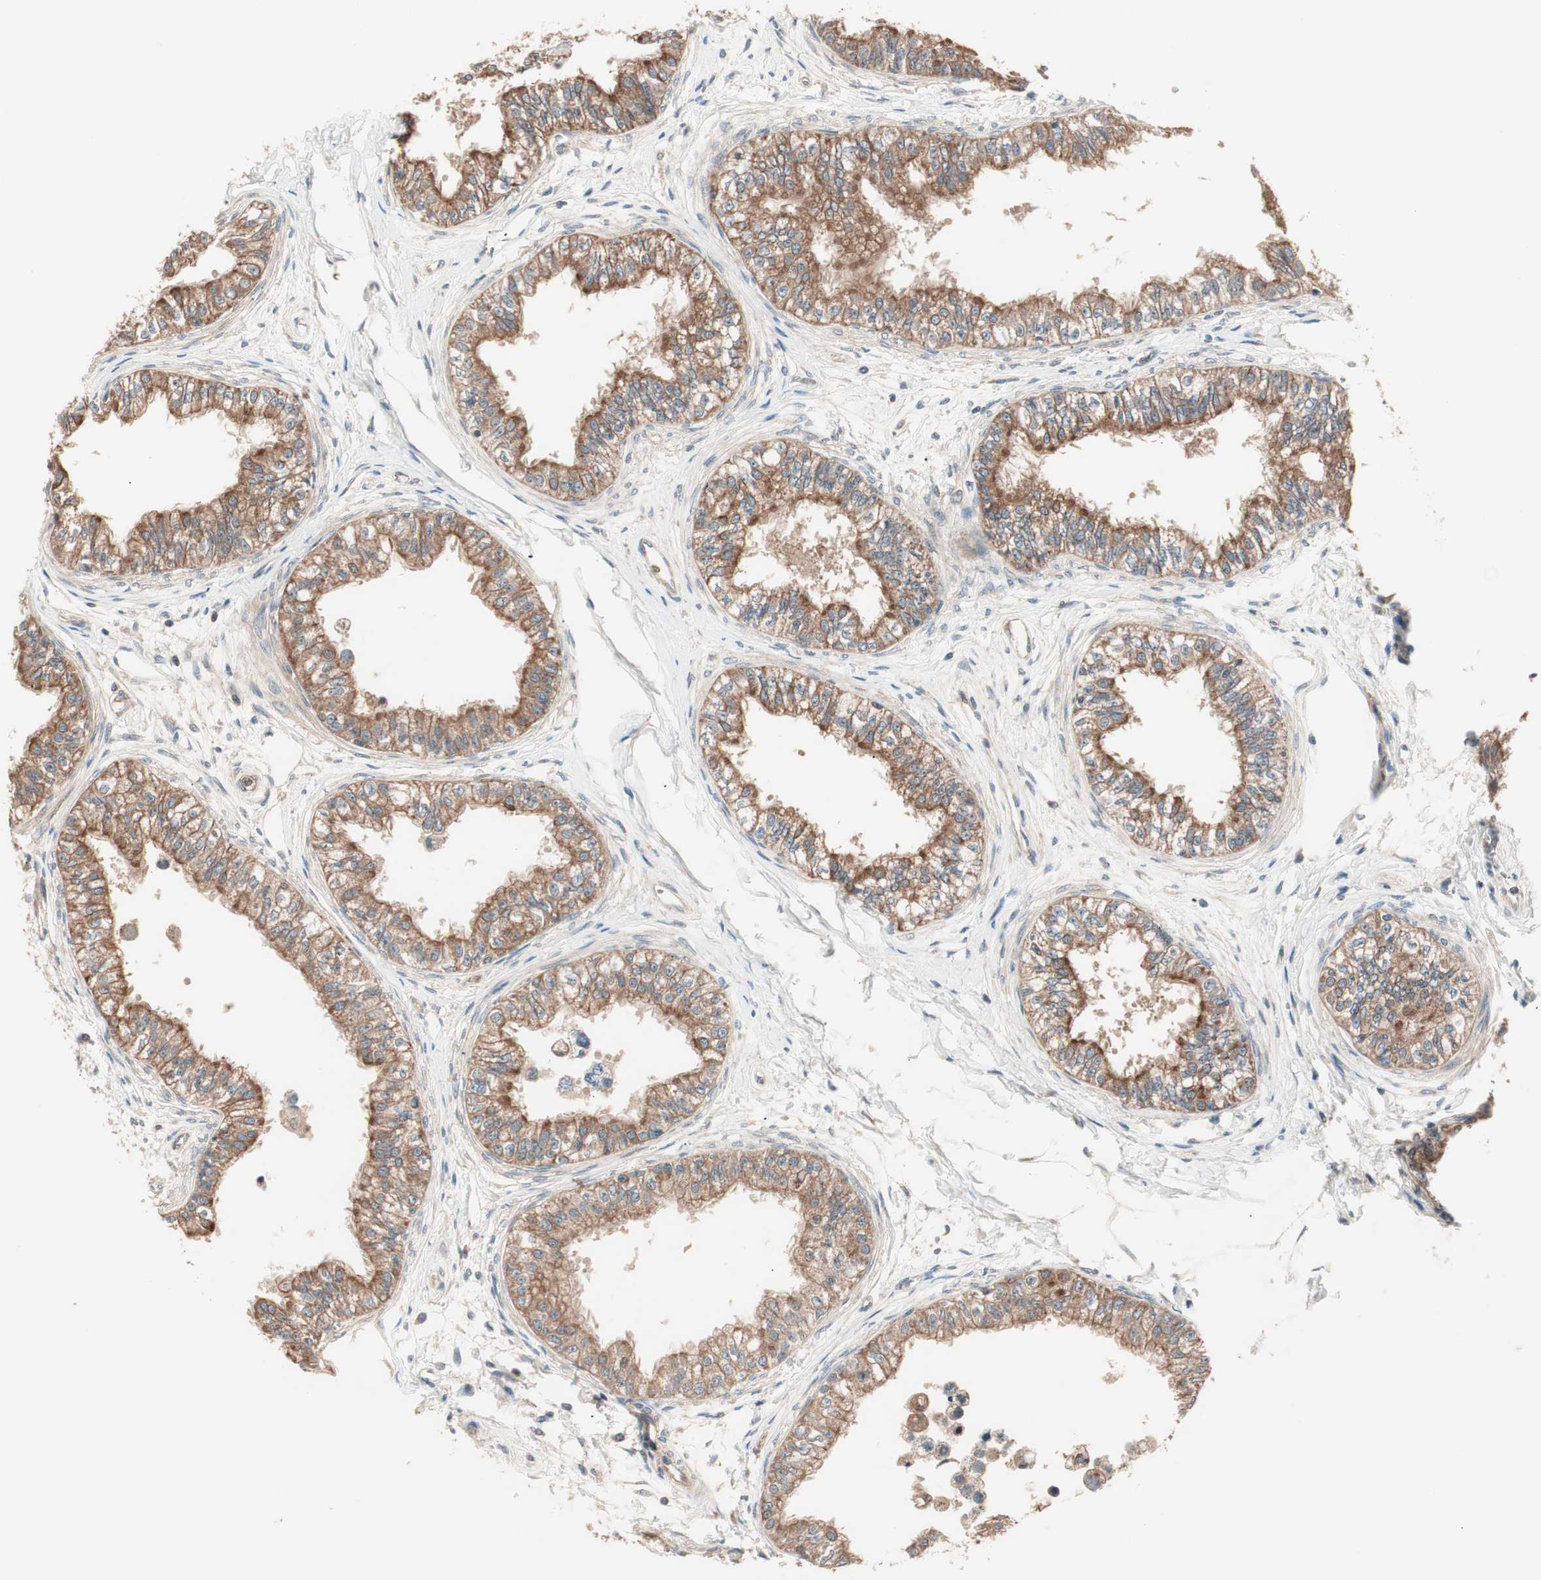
{"staining": {"intensity": "moderate", "quantity": ">75%", "location": "cytoplasmic/membranous"}, "tissue": "epididymis", "cell_type": "Glandular cells", "image_type": "normal", "snomed": [{"axis": "morphology", "description": "Normal tissue, NOS"}, {"axis": "morphology", "description": "Adenocarcinoma, metastatic, NOS"}, {"axis": "topography", "description": "Testis"}, {"axis": "topography", "description": "Epididymis"}], "caption": "High-power microscopy captured an immunohistochemistry histopathology image of benign epididymis, revealing moderate cytoplasmic/membranous expression in about >75% of glandular cells. (IHC, brightfield microscopy, high magnification).", "gene": "TSG101", "patient": {"sex": "male", "age": 26}}